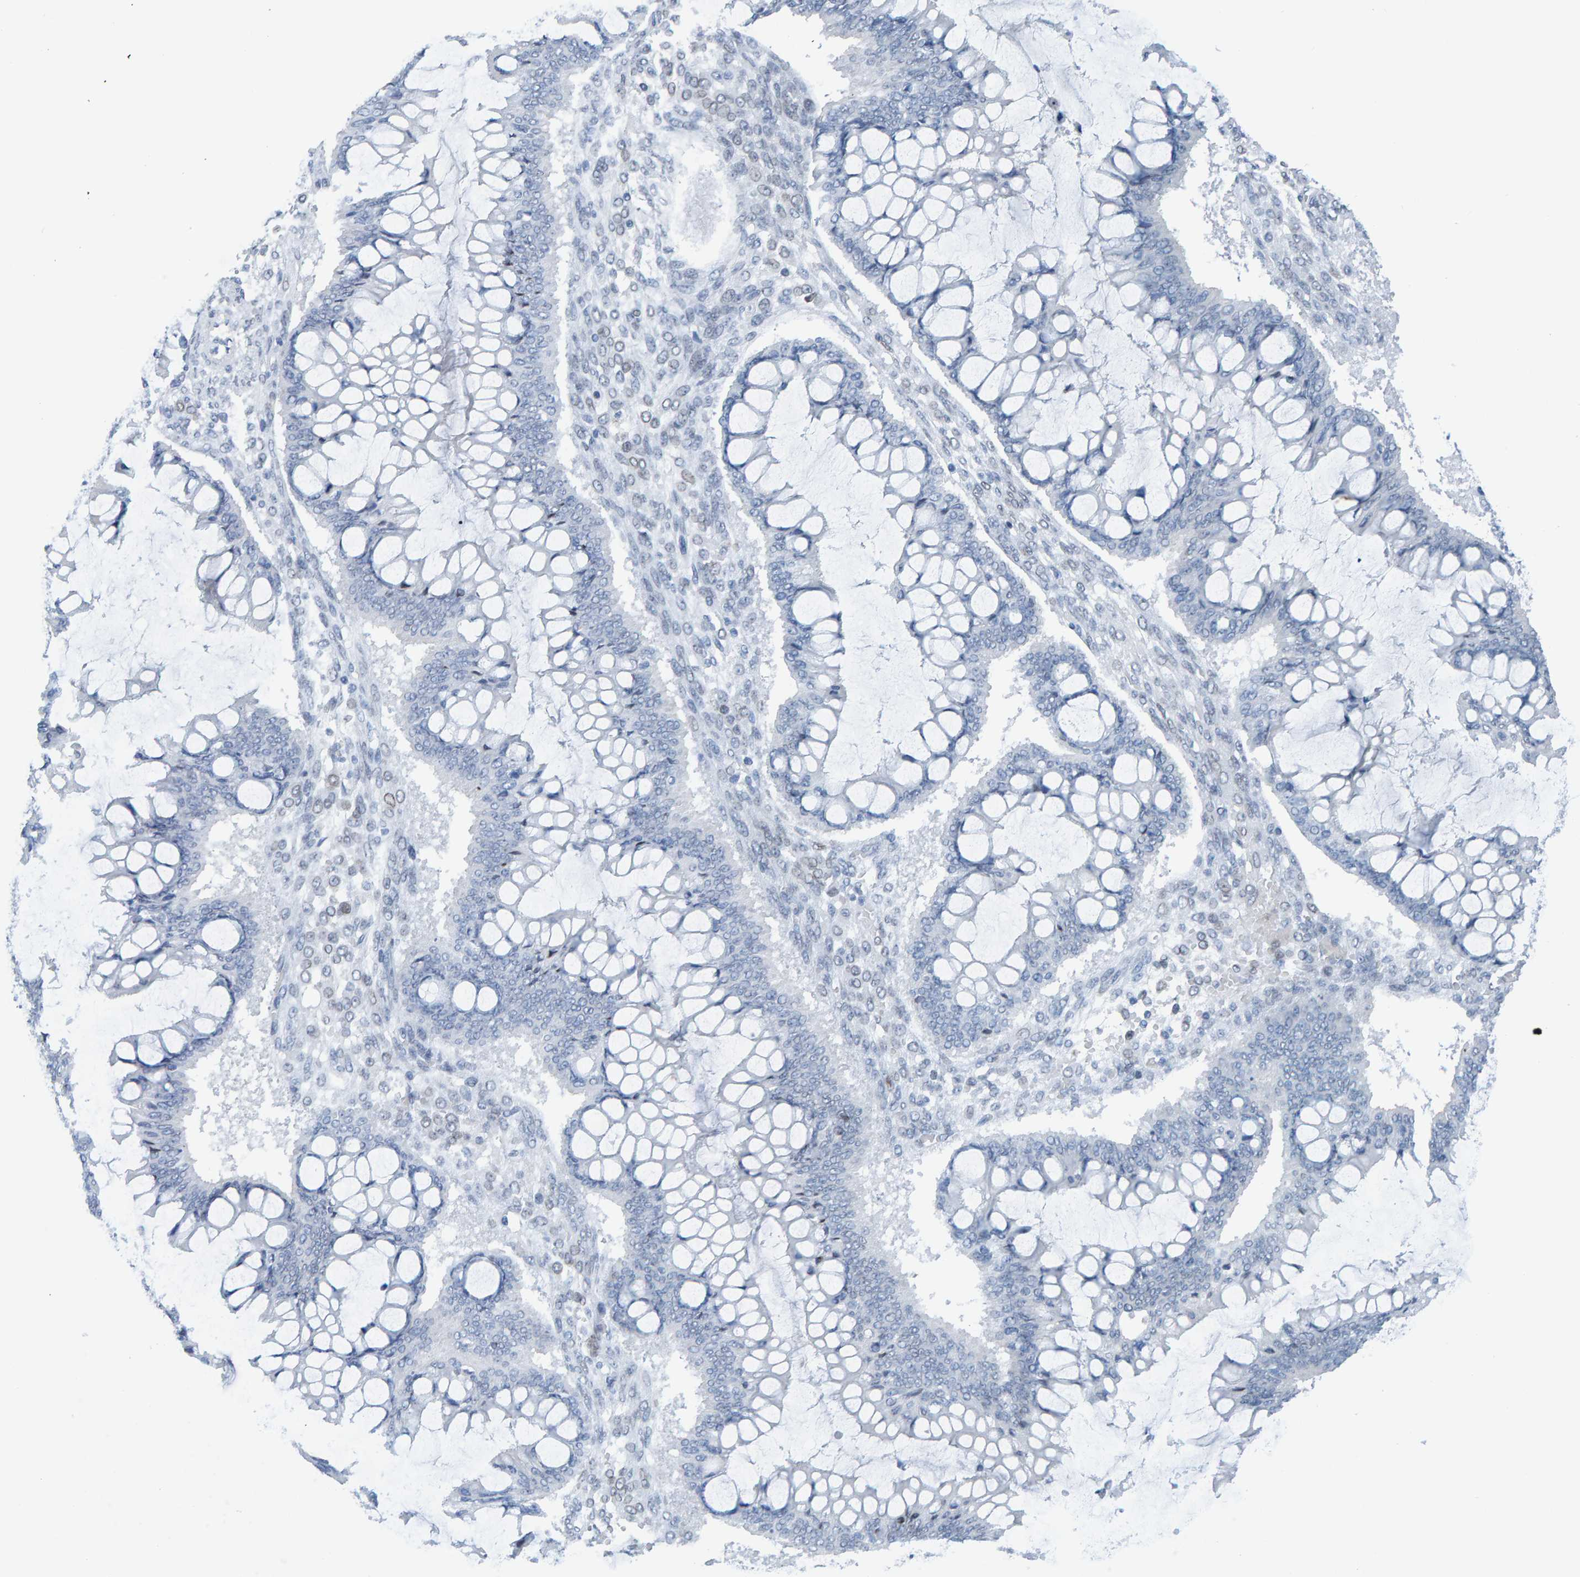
{"staining": {"intensity": "negative", "quantity": "none", "location": "none"}, "tissue": "ovarian cancer", "cell_type": "Tumor cells", "image_type": "cancer", "snomed": [{"axis": "morphology", "description": "Cystadenocarcinoma, mucinous, NOS"}, {"axis": "topography", "description": "Ovary"}], "caption": "This is an immunohistochemistry (IHC) histopathology image of human ovarian mucinous cystadenocarcinoma. There is no positivity in tumor cells.", "gene": "LMNB2", "patient": {"sex": "female", "age": 73}}